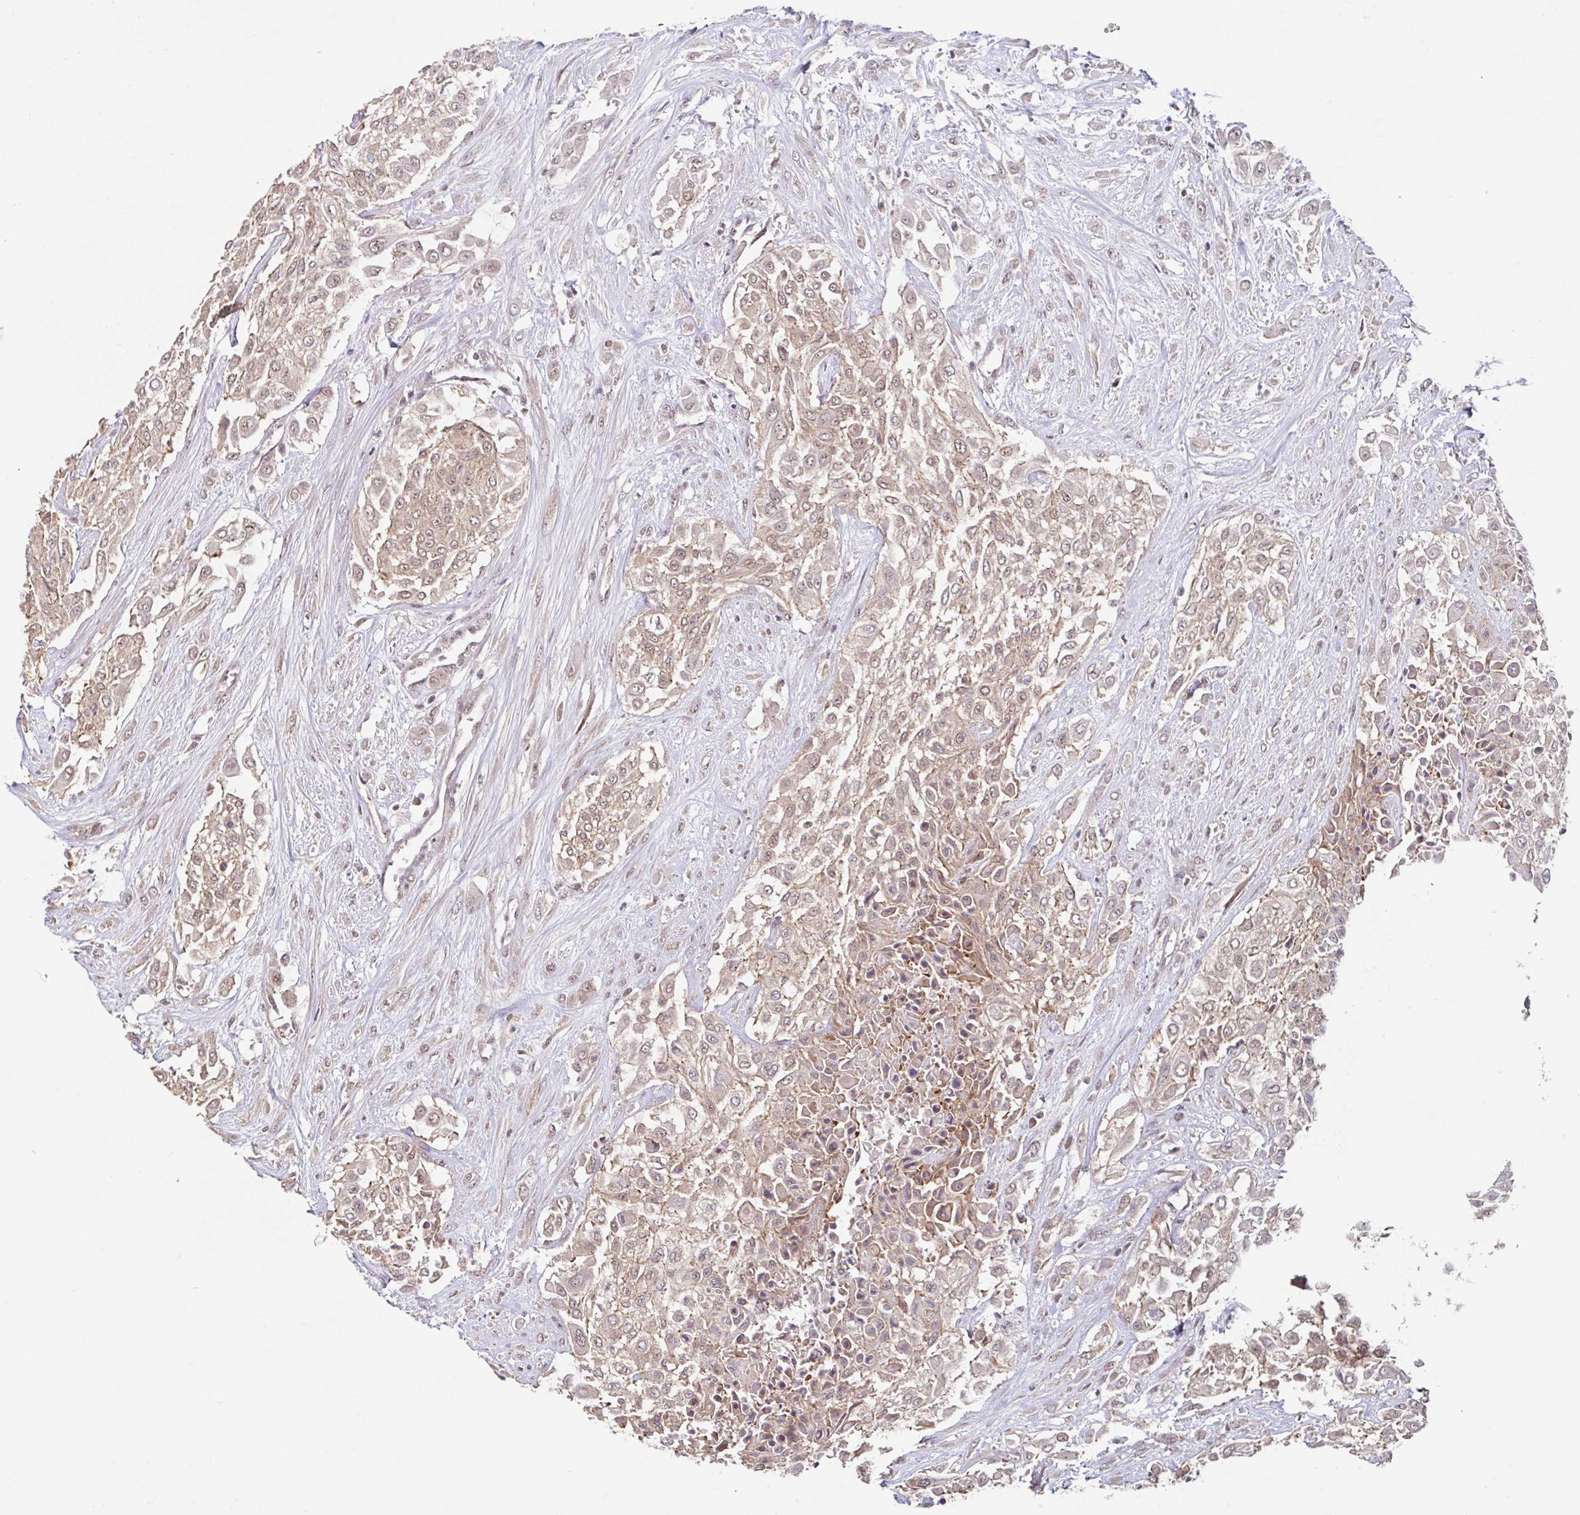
{"staining": {"intensity": "weak", "quantity": "<25%", "location": "cytoplasmic/membranous,nuclear"}, "tissue": "urothelial cancer", "cell_type": "Tumor cells", "image_type": "cancer", "snomed": [{"axis": "morphology", "description": "Urothelial carcinoma, High grade"}, {"axis": "topography", "description": "Urinary bladder"}], "caption": "Urothelial cancer was stained to show a protein in brown. There is no significant expression in tumor cells.", "gene": "STYXL1", "patient": {"sex": "male", "age": 57}}